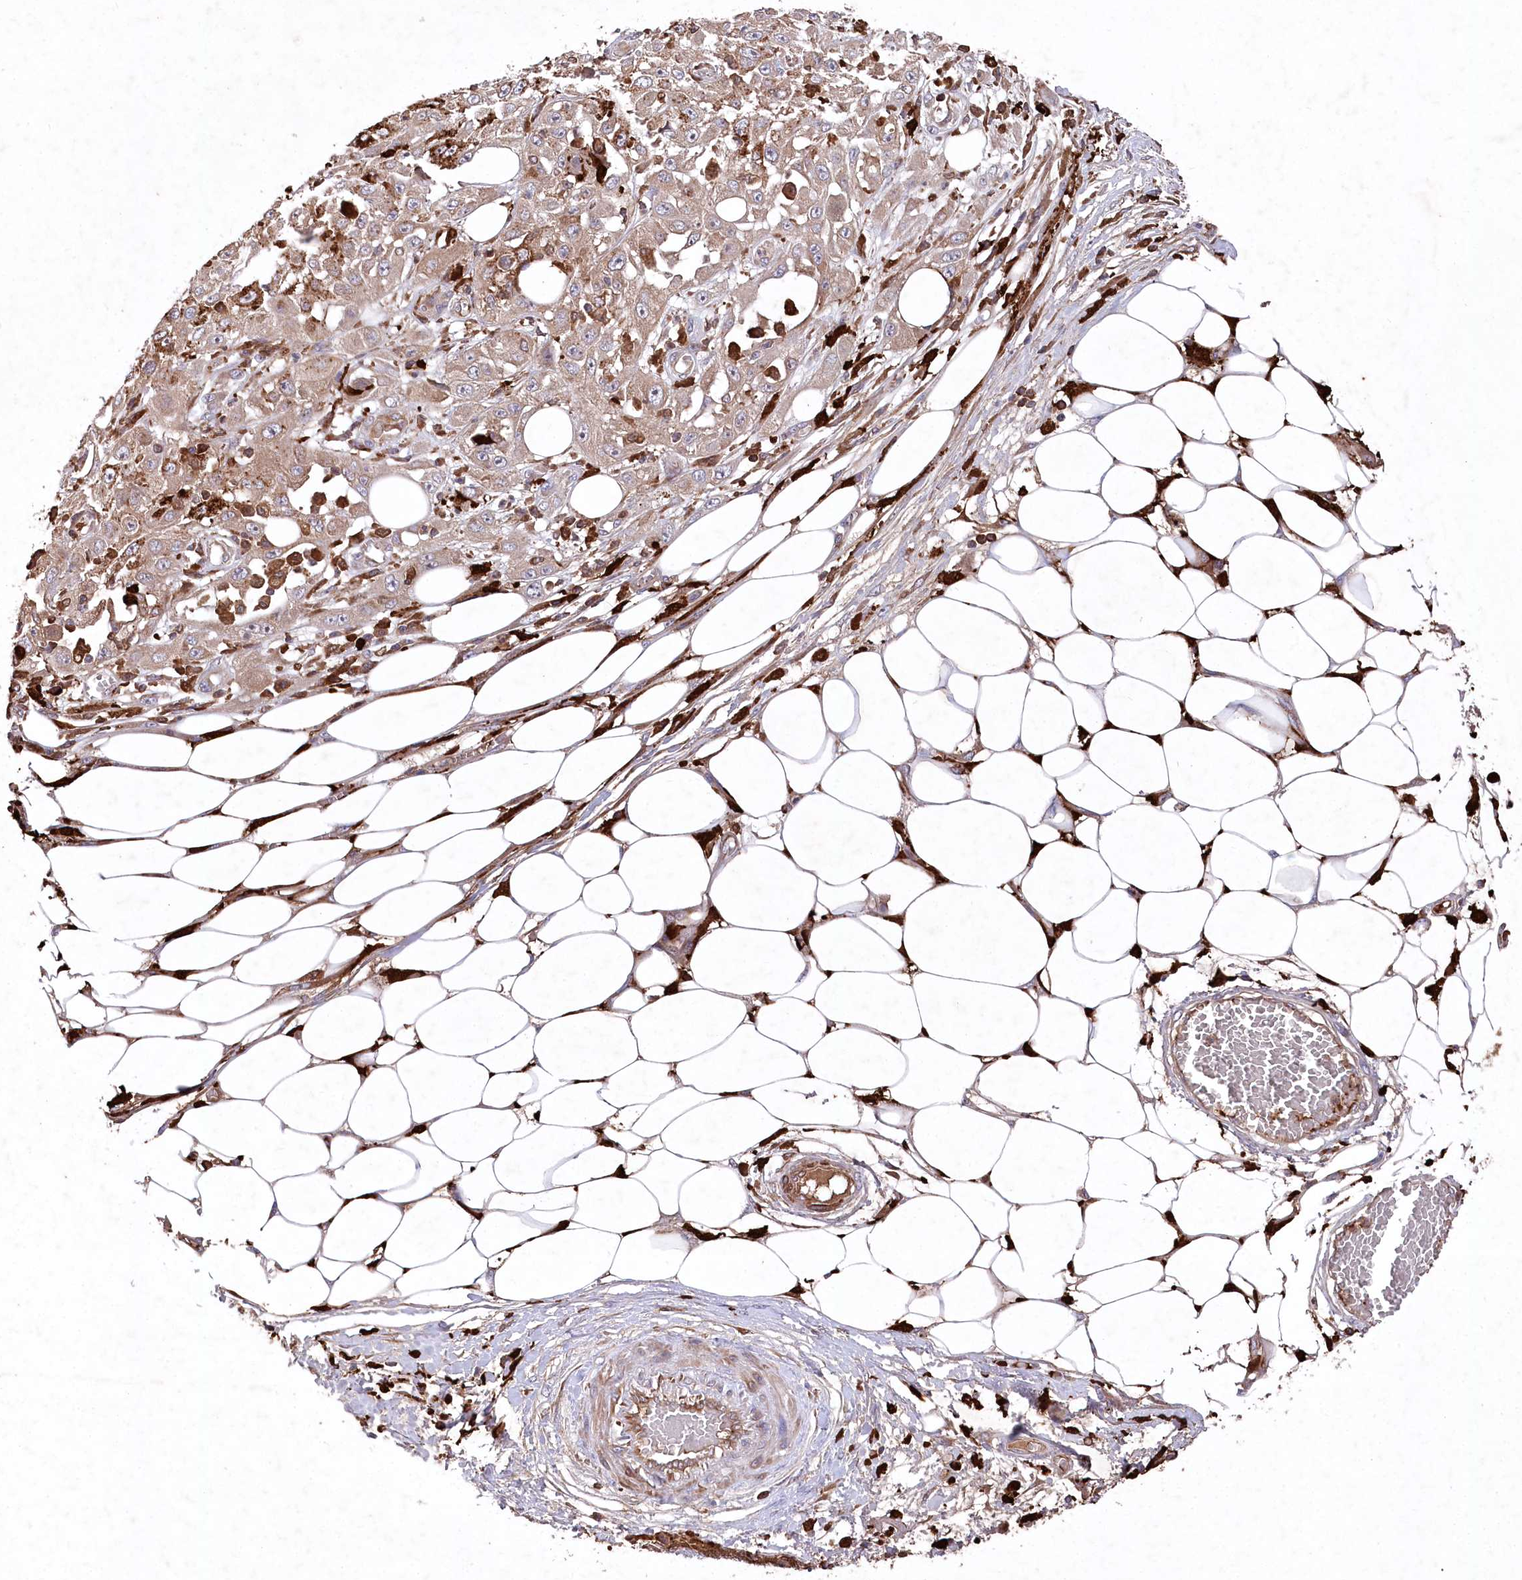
{"staining": {"intensity": "moderate", "quantity": ">75%", "location": "cytoplasmic/membranous"}, "tissue": "skin cancer", "cell_type": "Tumor cells", "image_type": "cancer", "snomed": [{"axis": "morphology", "description": "Squamous cell carcinoma, NOS"}, {"axis": "morphology", "description": "Squamous cell carcinoma, metastatic, NOS"}, {"axis": "topography", "description": "Skin"}, {"axis": "topography", "description": "Lymph node"}], "caption": "Human metastatic squamous cell carcinoma (skin) stained with a brown dye reveals moderate cytoplasmic/membranous positive positivity in approximately >75% of tumor cells.", "gene": "PPP1R21", "patient": {"sex": "male", "age": 75}}